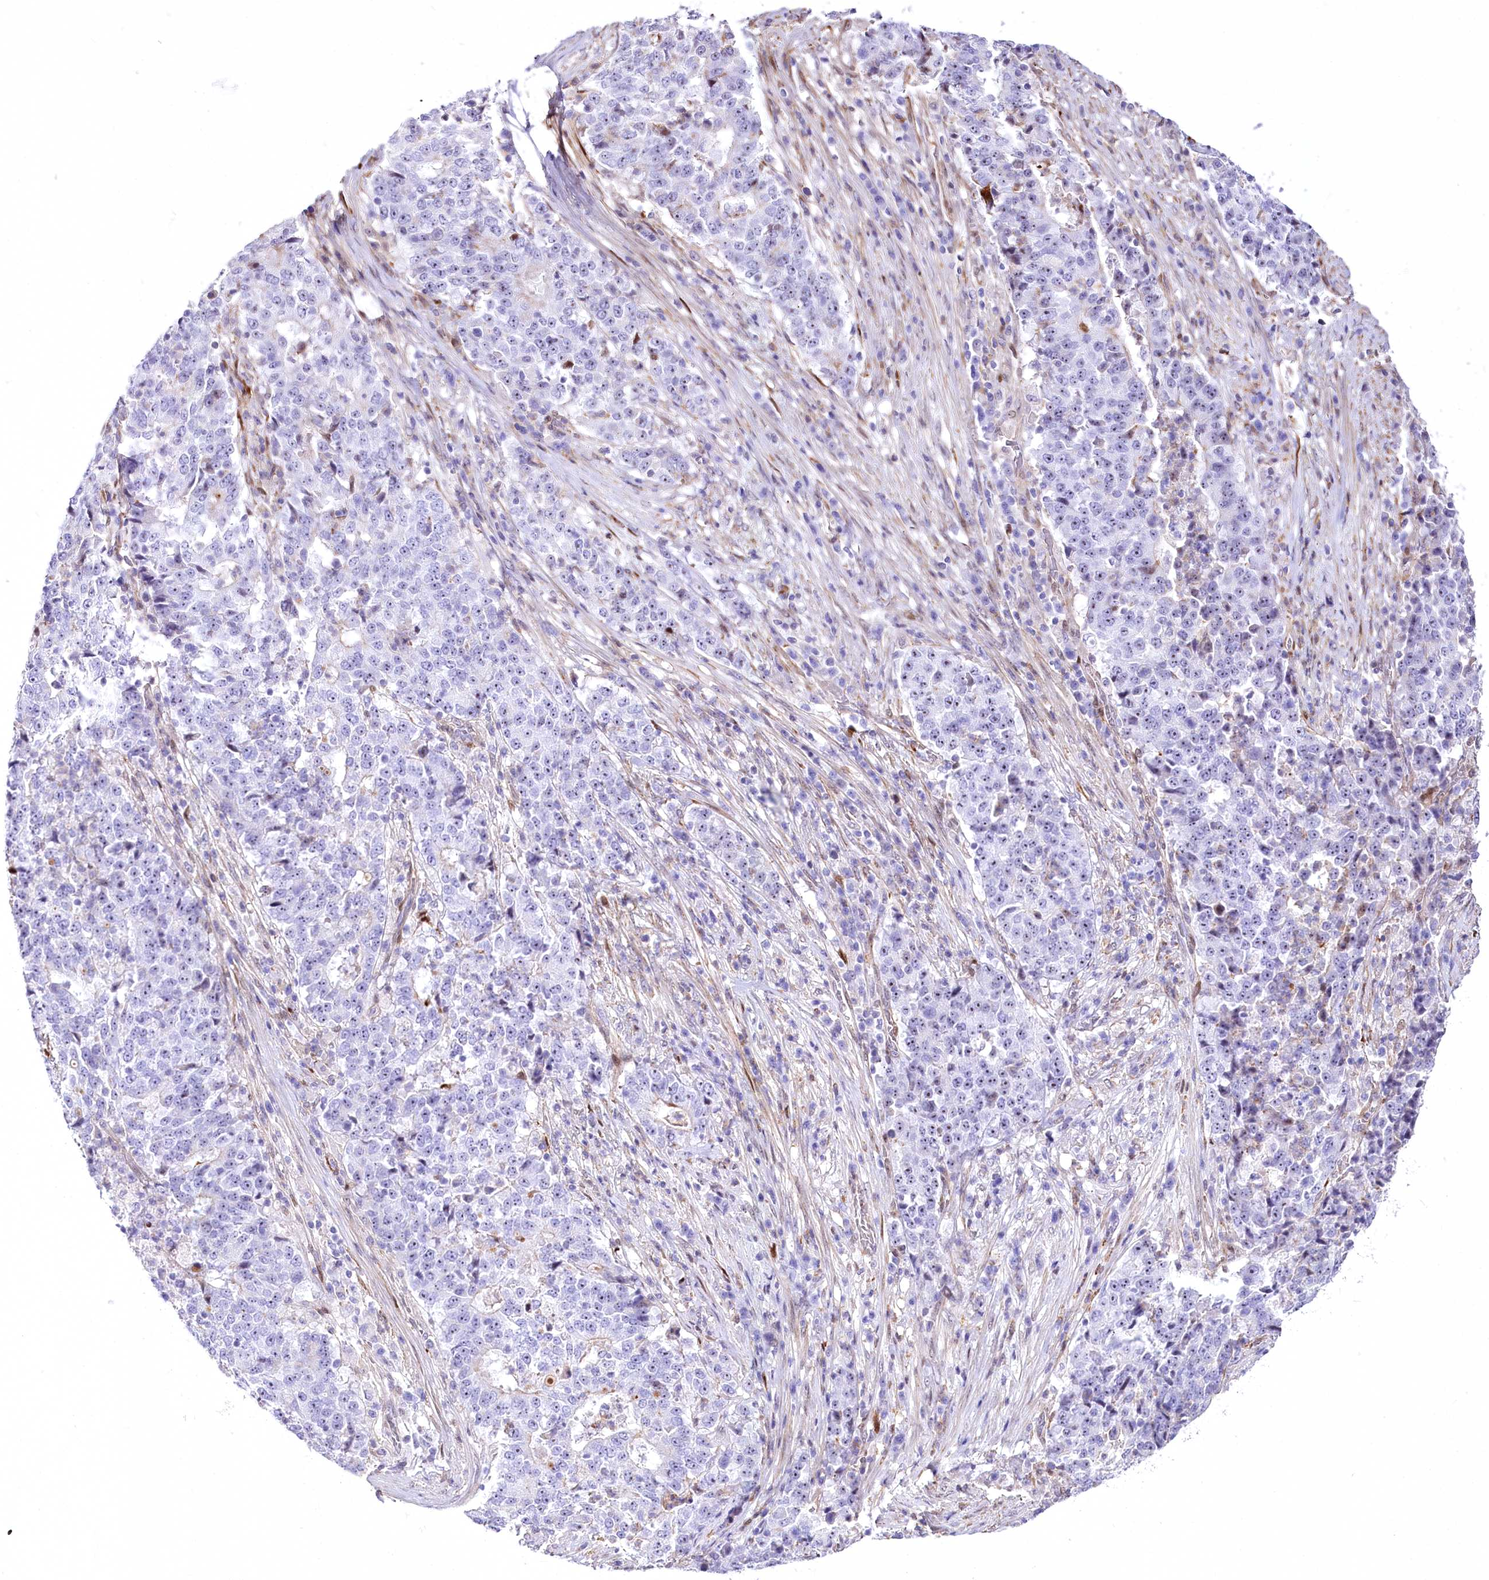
{"staining": {"intensity": "negative", "quantity": "none", "location": "none"}, "tissue": "stomach cancer", "cell_type": "Tumor cells", "image_type": "cancer", "snomed": [{"axis": "morphology", "description": "Adenocarcinoma, NOS"}, {"axis": "topography", "description": "Stomach"}], "caption": "Immunohistochemistry (IHC) histopathology image of neoplastic tissue: human stomach cancer (adenocarcinoma) stained with DAB shows no significant protein staining in tumor cells.", "gene": "PTMS", "patient": {"sex": "male", "age": 59}}